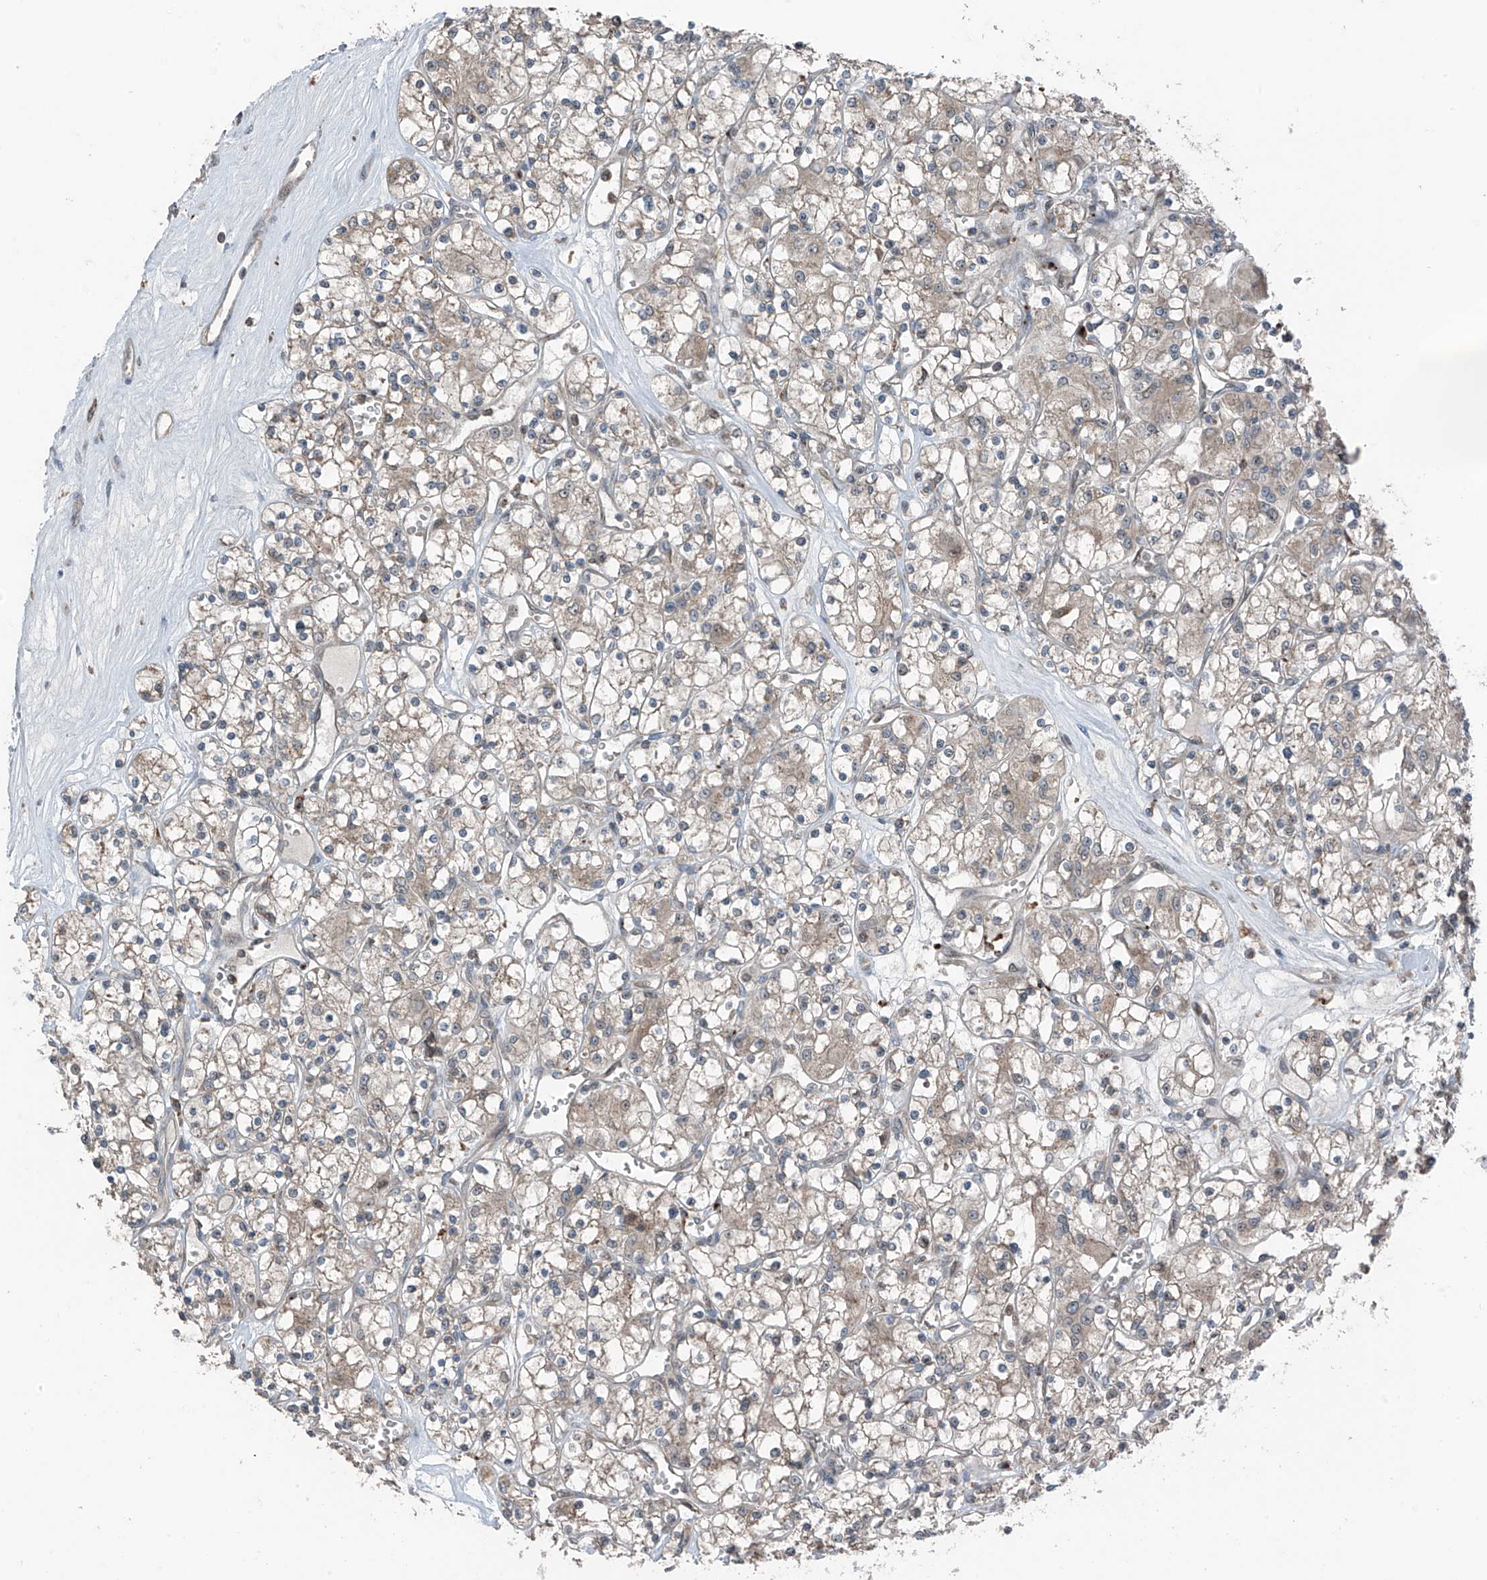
{"staining": {"intensity": "weak", "quantity": "25%-75%", "location": "cytoplasmic/membranous"}, "tissue": "renal cancer", "cell_type": "Tumor cells", "image_type": "cancer", "snomed": [{"axis": "morphology", "description": "Adenocarcinoma, NOS"}, {"axis": "topography", "description": "Kidney"}], "caption": "Immunohistochemical staining of human renal cancer demonstrates low levels of weak cytoplasmic/membranous protein expression in about 25%-75% of tumor cells.", "gene": "TXNDC9", "patient": {"sex": "female", "age": 59}}